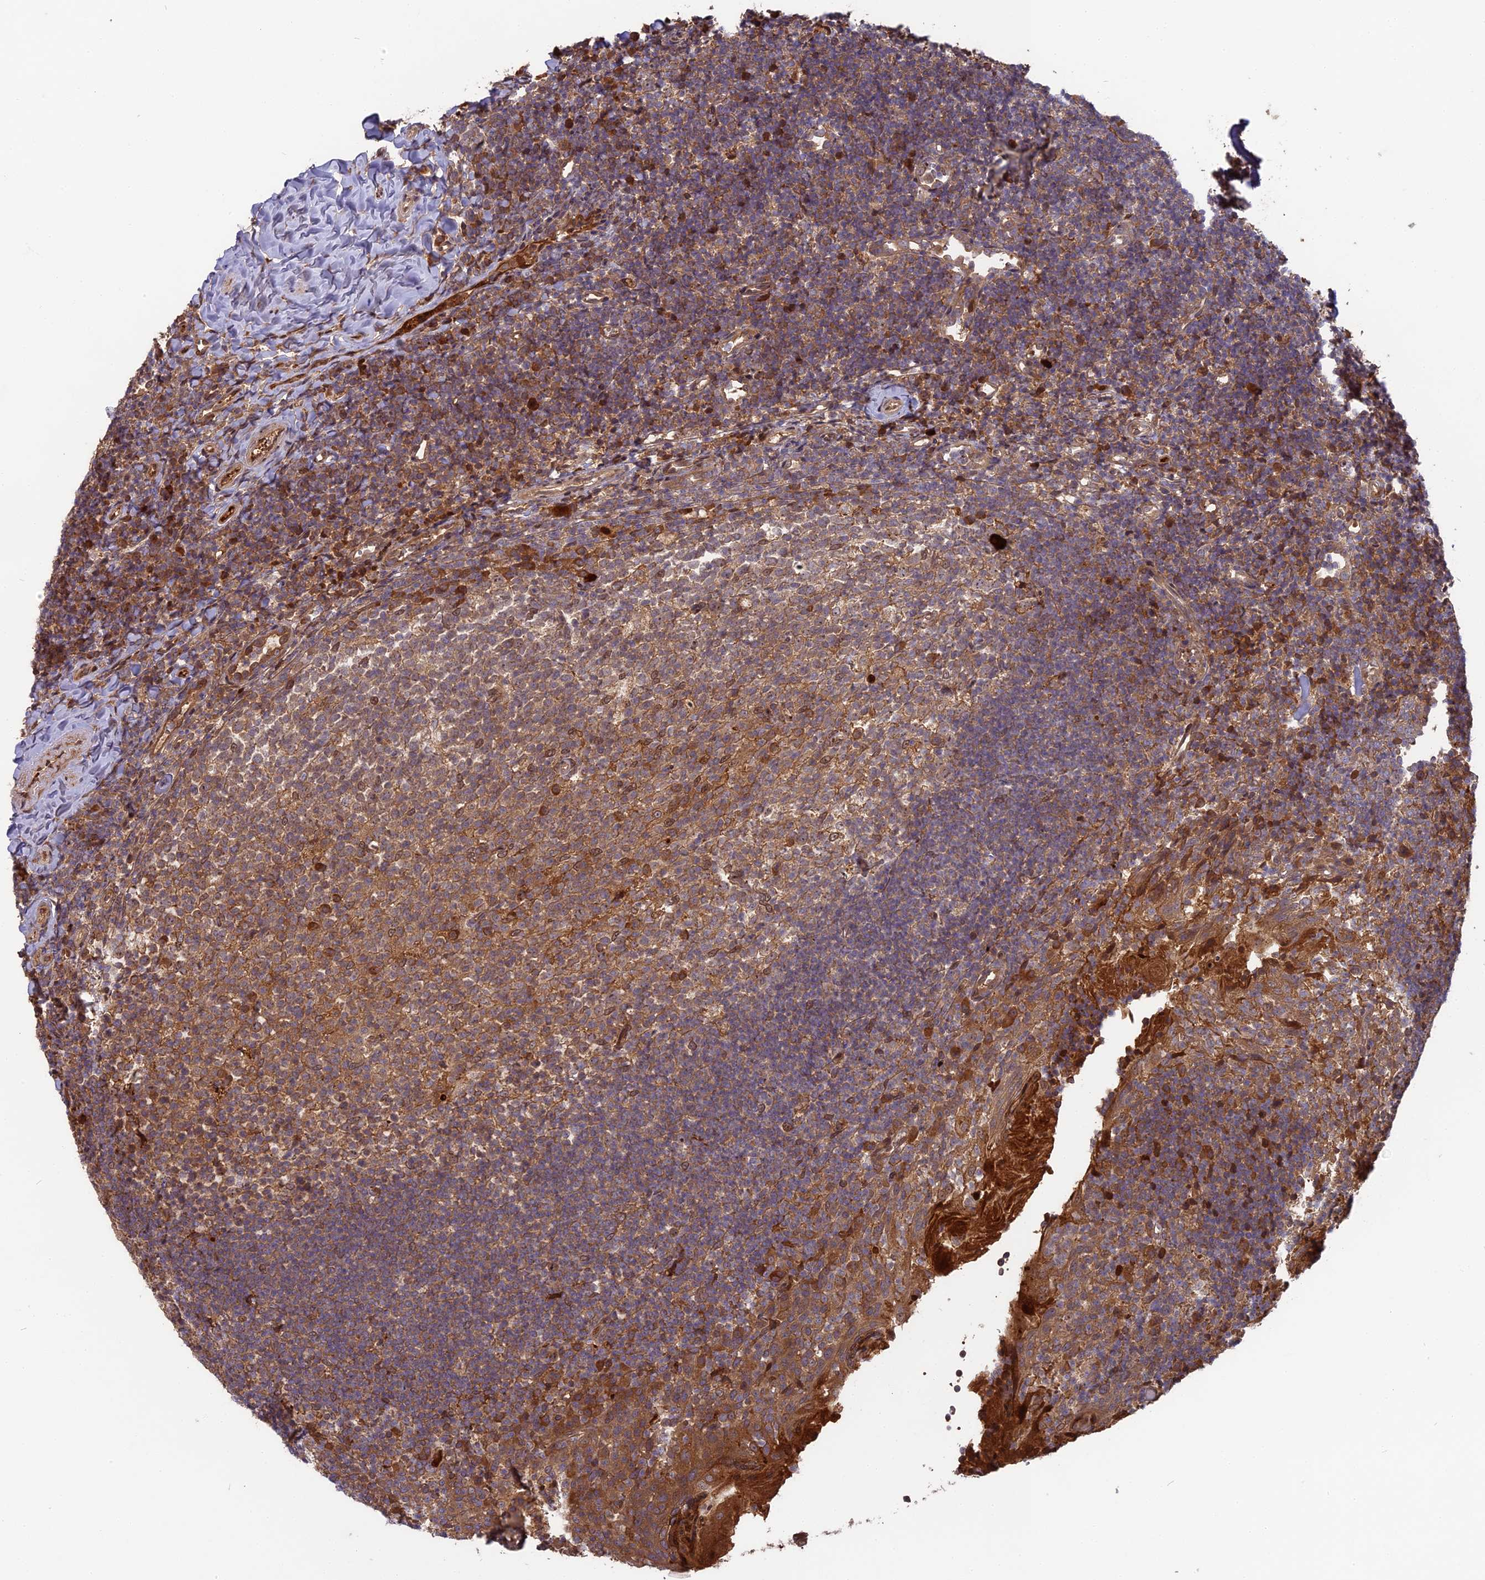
{"staining": {"intensity": "moderate", "quantity": ">75%", "location": "cytoplasmic/membranous"}, "tissue": "tonsil", "cell_type": "Germinal center cells", "image_type": "normal", "snomed": [{"axis": "morphology", "description": "Normal tissue, NOS"}, {"axis": "topography", "description": "Tonsil"}], "caption": "Immunohistochemistry image of unremarkable tonsil: human tonsil stained using IHC demonstrates medium levels of moderate protein expression localized specifically in the cytoplasmic/membranous of germinal center cells, appearing as a cytoplasmic/membranous brown color.", "gene": "TMUB2", "patient": {"sex": "female", "age": 10}}